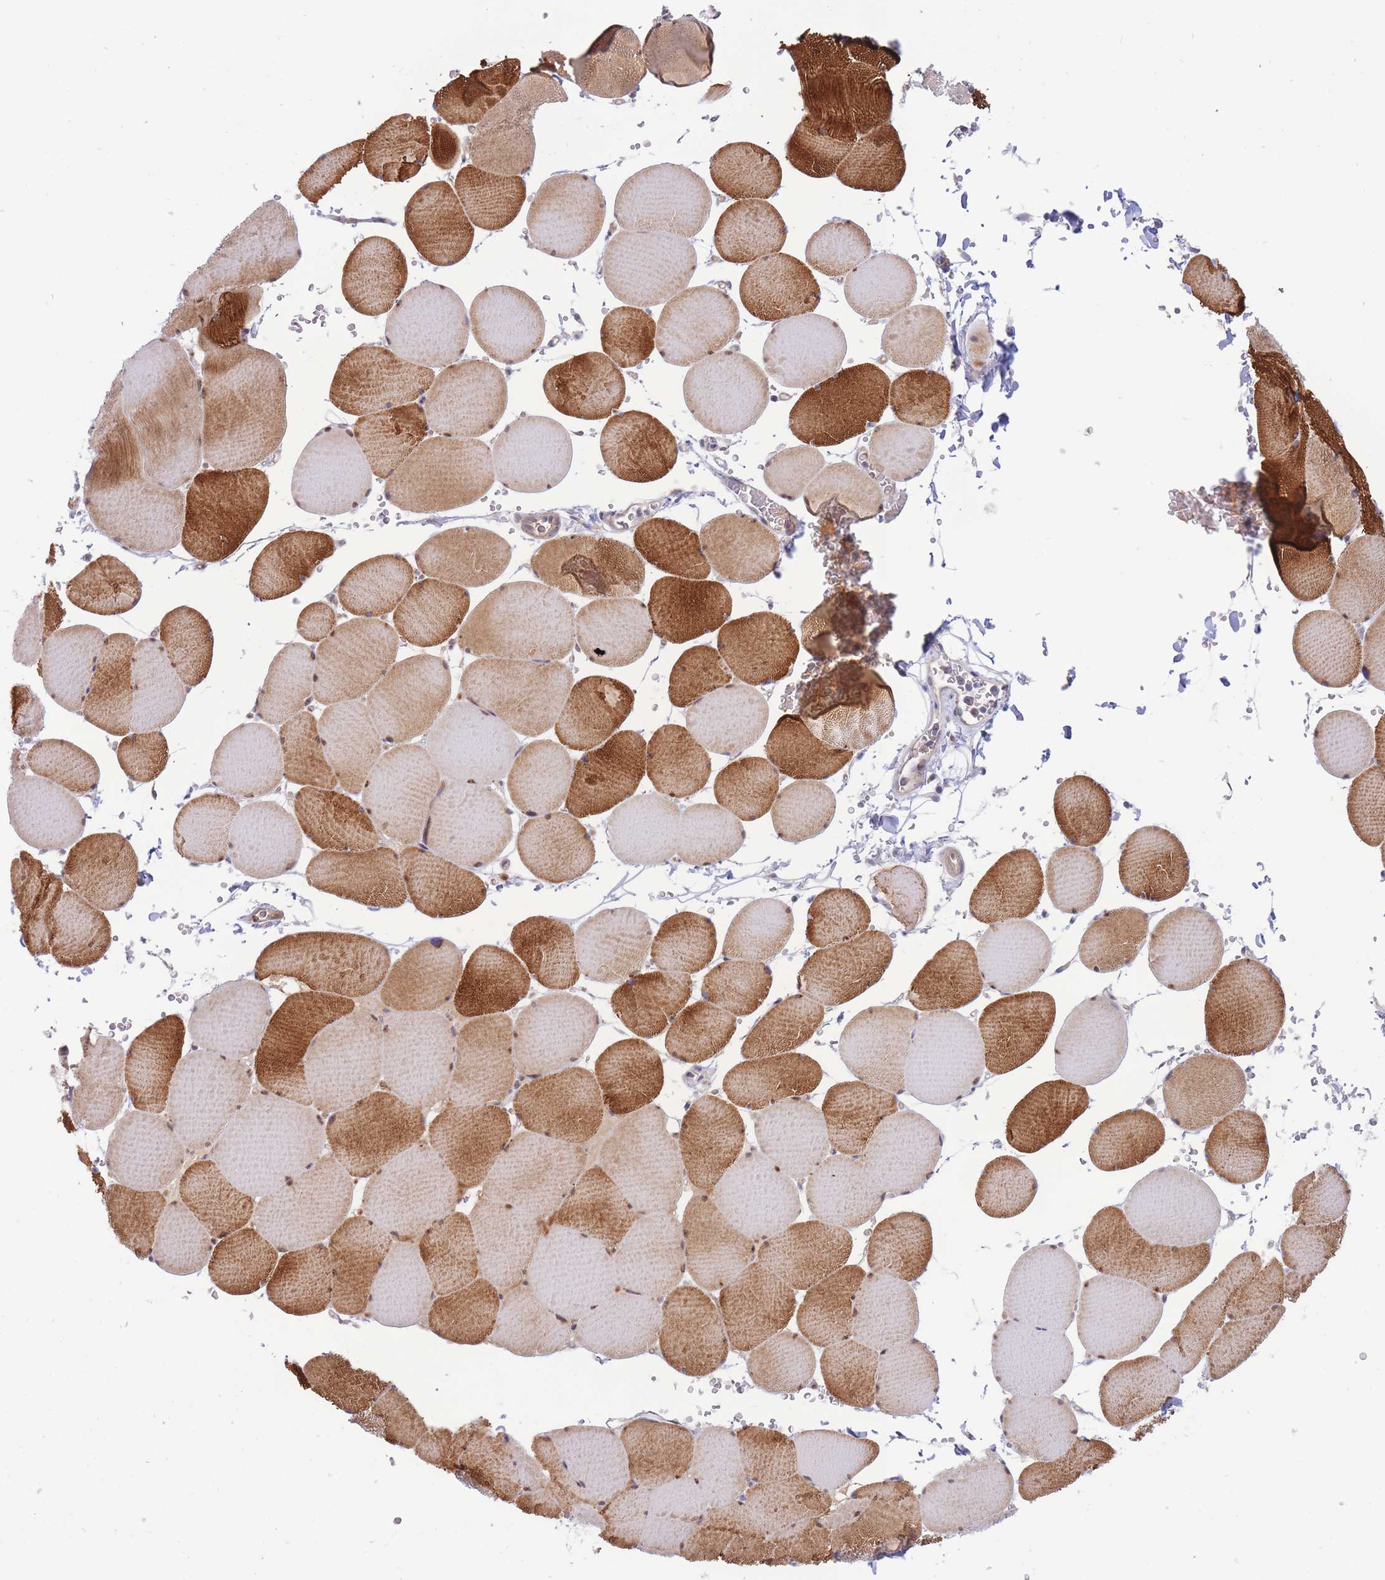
{"staining": {"intensity": "strong", "quantity": "25%-75%", "location": "cytoplasmic/membranous"}, "tissue": "skeletal muscle", "cell_type": "Myocytes", "image_type": "normal", "snomed": [{"axis": "morphology", "description": "Normal tissue, NOS"}, {"axis": "topography", "description": "Skeletal muscle"}, {"axis": "topography", "description": "Head-Neck"}], "caption": "The immunohistochemical stain shows strong cytoplasmic/membranous expression in myocytes of benign skeletal muscle. The protein of interest is stained brown, and the nuclei are stained in blue (DAB (3,3'-diaminobenzidine) IHC with brightfield microscopy, high magnification).", "gene": "APOL4", "patient": {"sex": "male", "age": 66}}